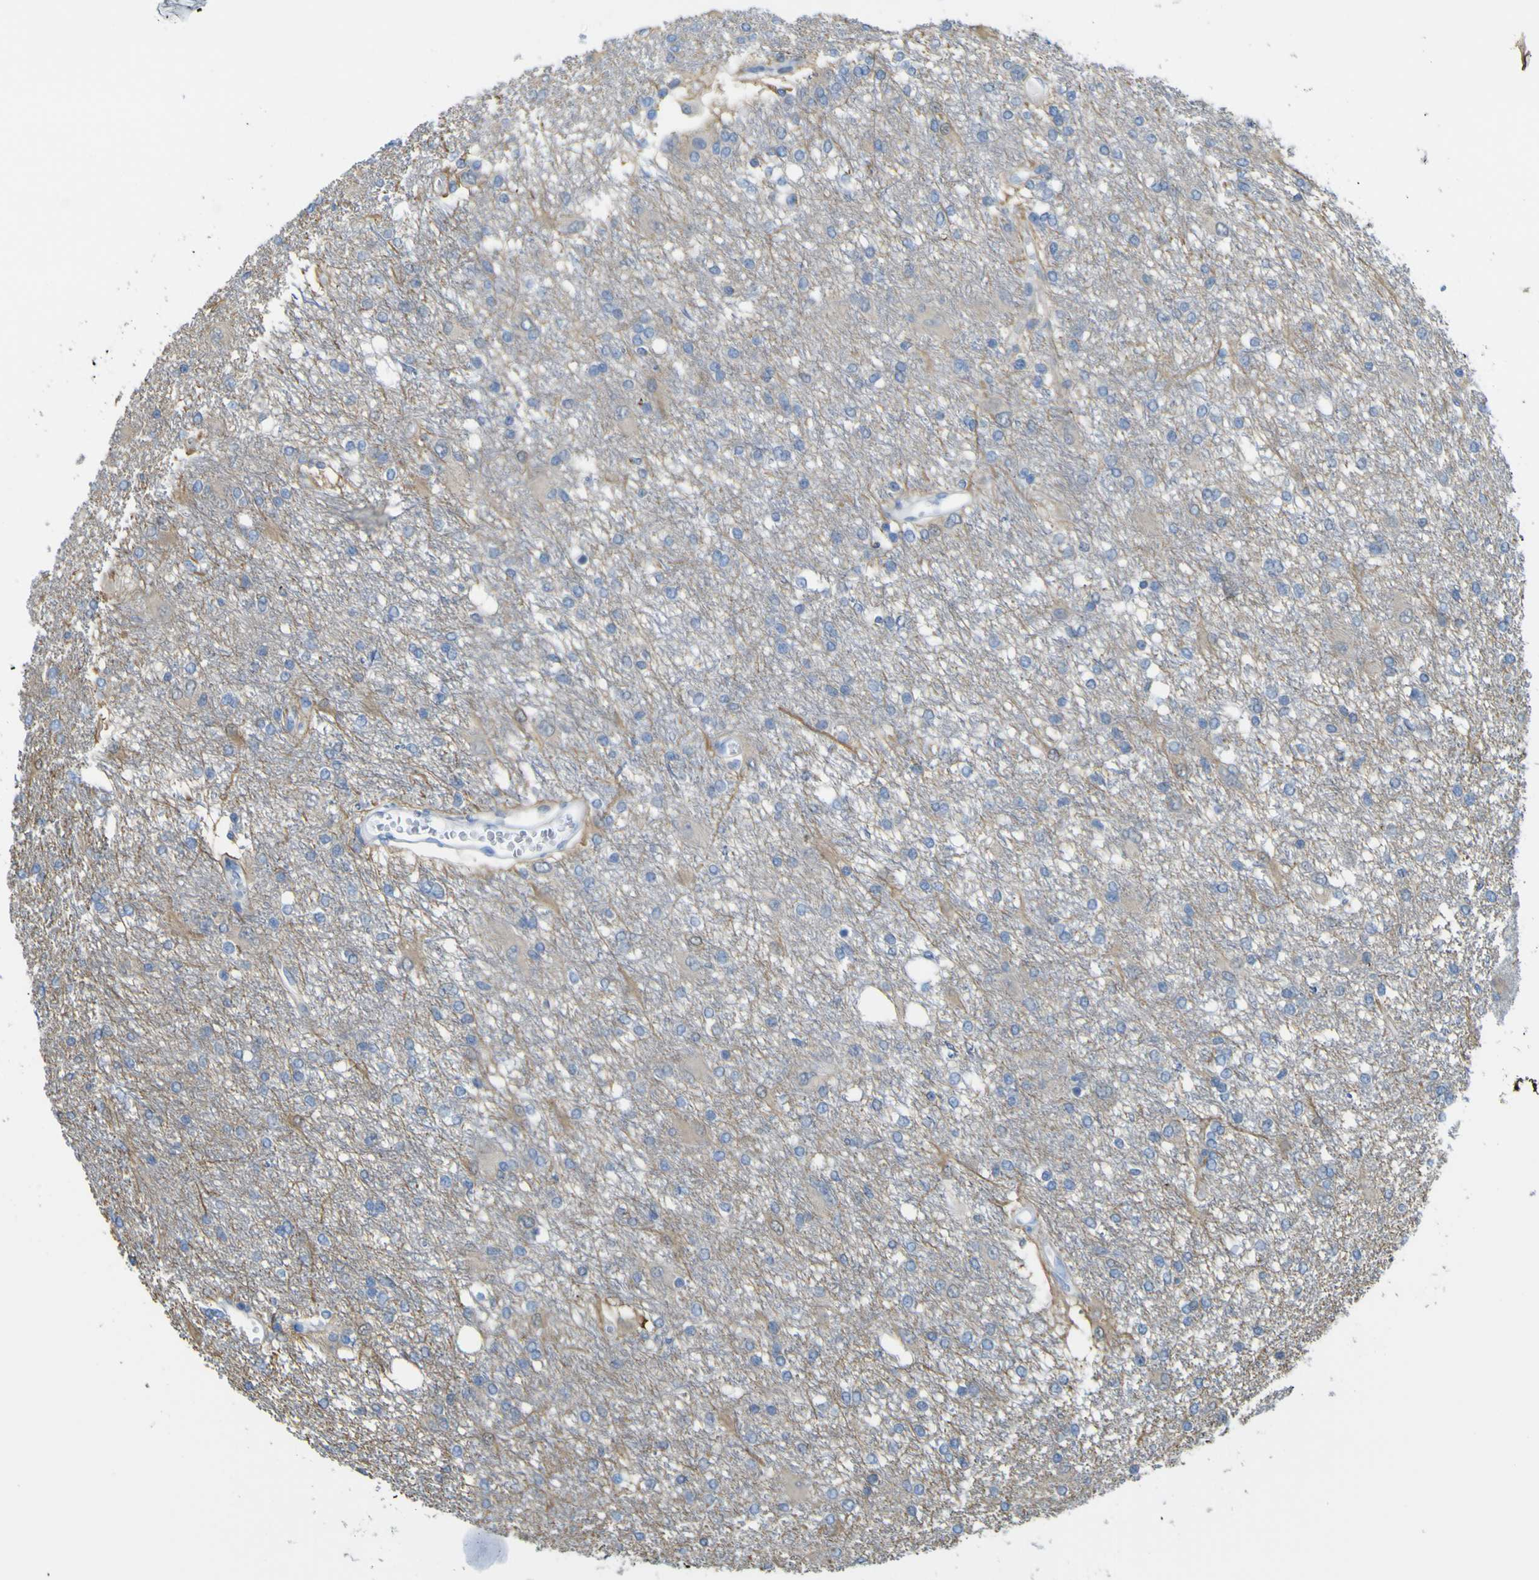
{"staining": {"intensity": "negative", "quantity": "none", "location": "none"}, "tissue": "glioma", "cell_type": "Tumor cells", "image_type": "cancer", "snomed": [{"axis": "morphology", "description": "Glioma, malignant, High grade"}, {"axis": "topography", "description": "Brain"}], "caption": "IHC histopathology image of neoplastic tissue: glioma stained with DAB (3,3'-diaminobenzidine) shows no significant protein positivity in tumor cells.", "gene": "ABHD3", "patient": {"sex": "female", "age": 59}}